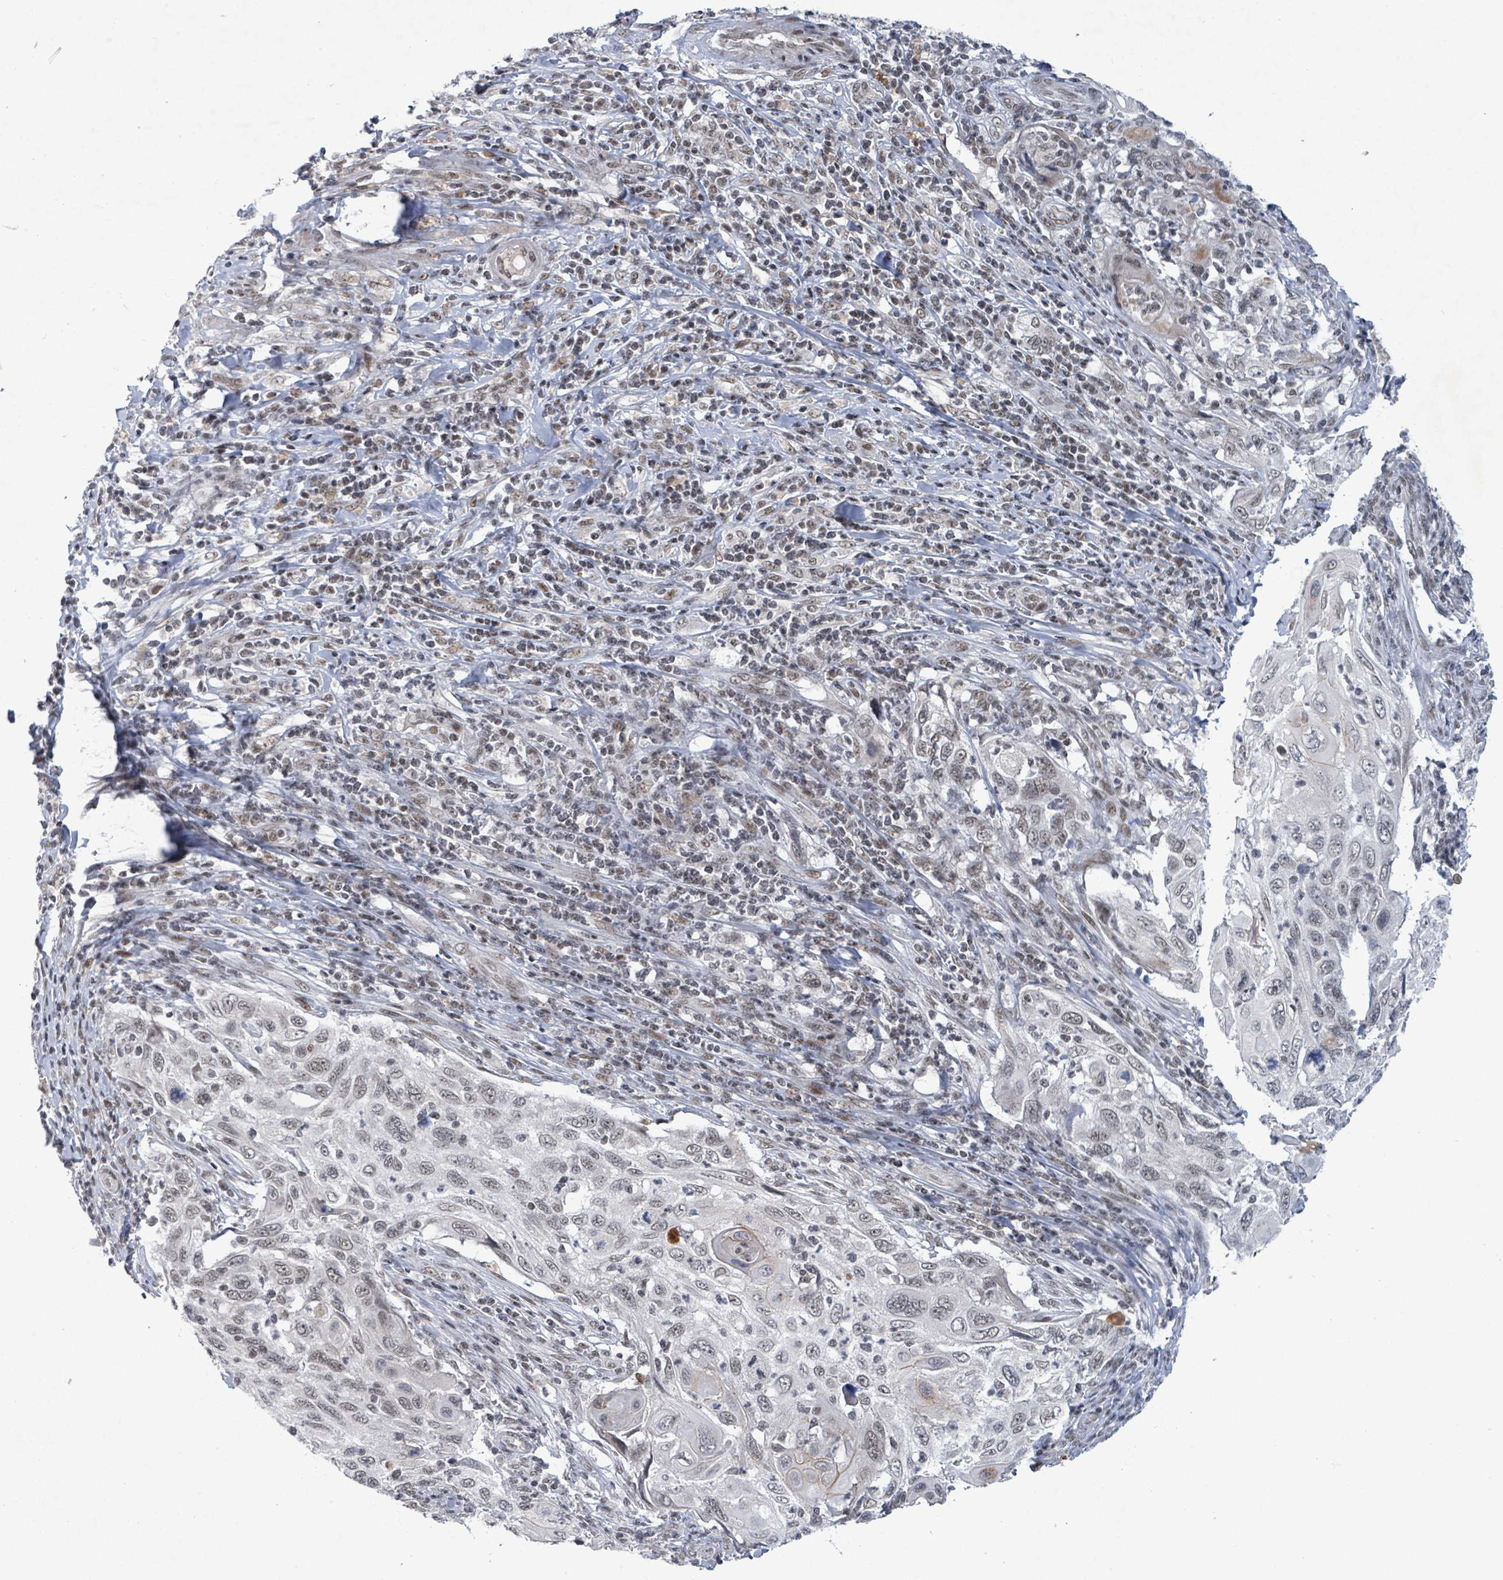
{"staining": {"intensity": "negative", "quantity": "none", "location": "none"}, "tissue": "cervical cancer", "cell_type": "Tumor cells", "image_type": "cancer", "snomed": [{"axis": "morphology", "description": "Squamous cell carcinoma, NOS"}, {"axis": "topography", "description": "Cervix"}], "caption": "An immunohistochemistry (IHC) histopathology image of cervical squamous cell carcinoma is shown. There is no staining in tumor cells of cervical squamous cell carcinoma. Brightfield microscopy of IHC stained with DAB (brown) and hematoxylin (blue), captured at high magnification.", "gene": "BANP", "patient": {"sex": "female", "age": 70}}